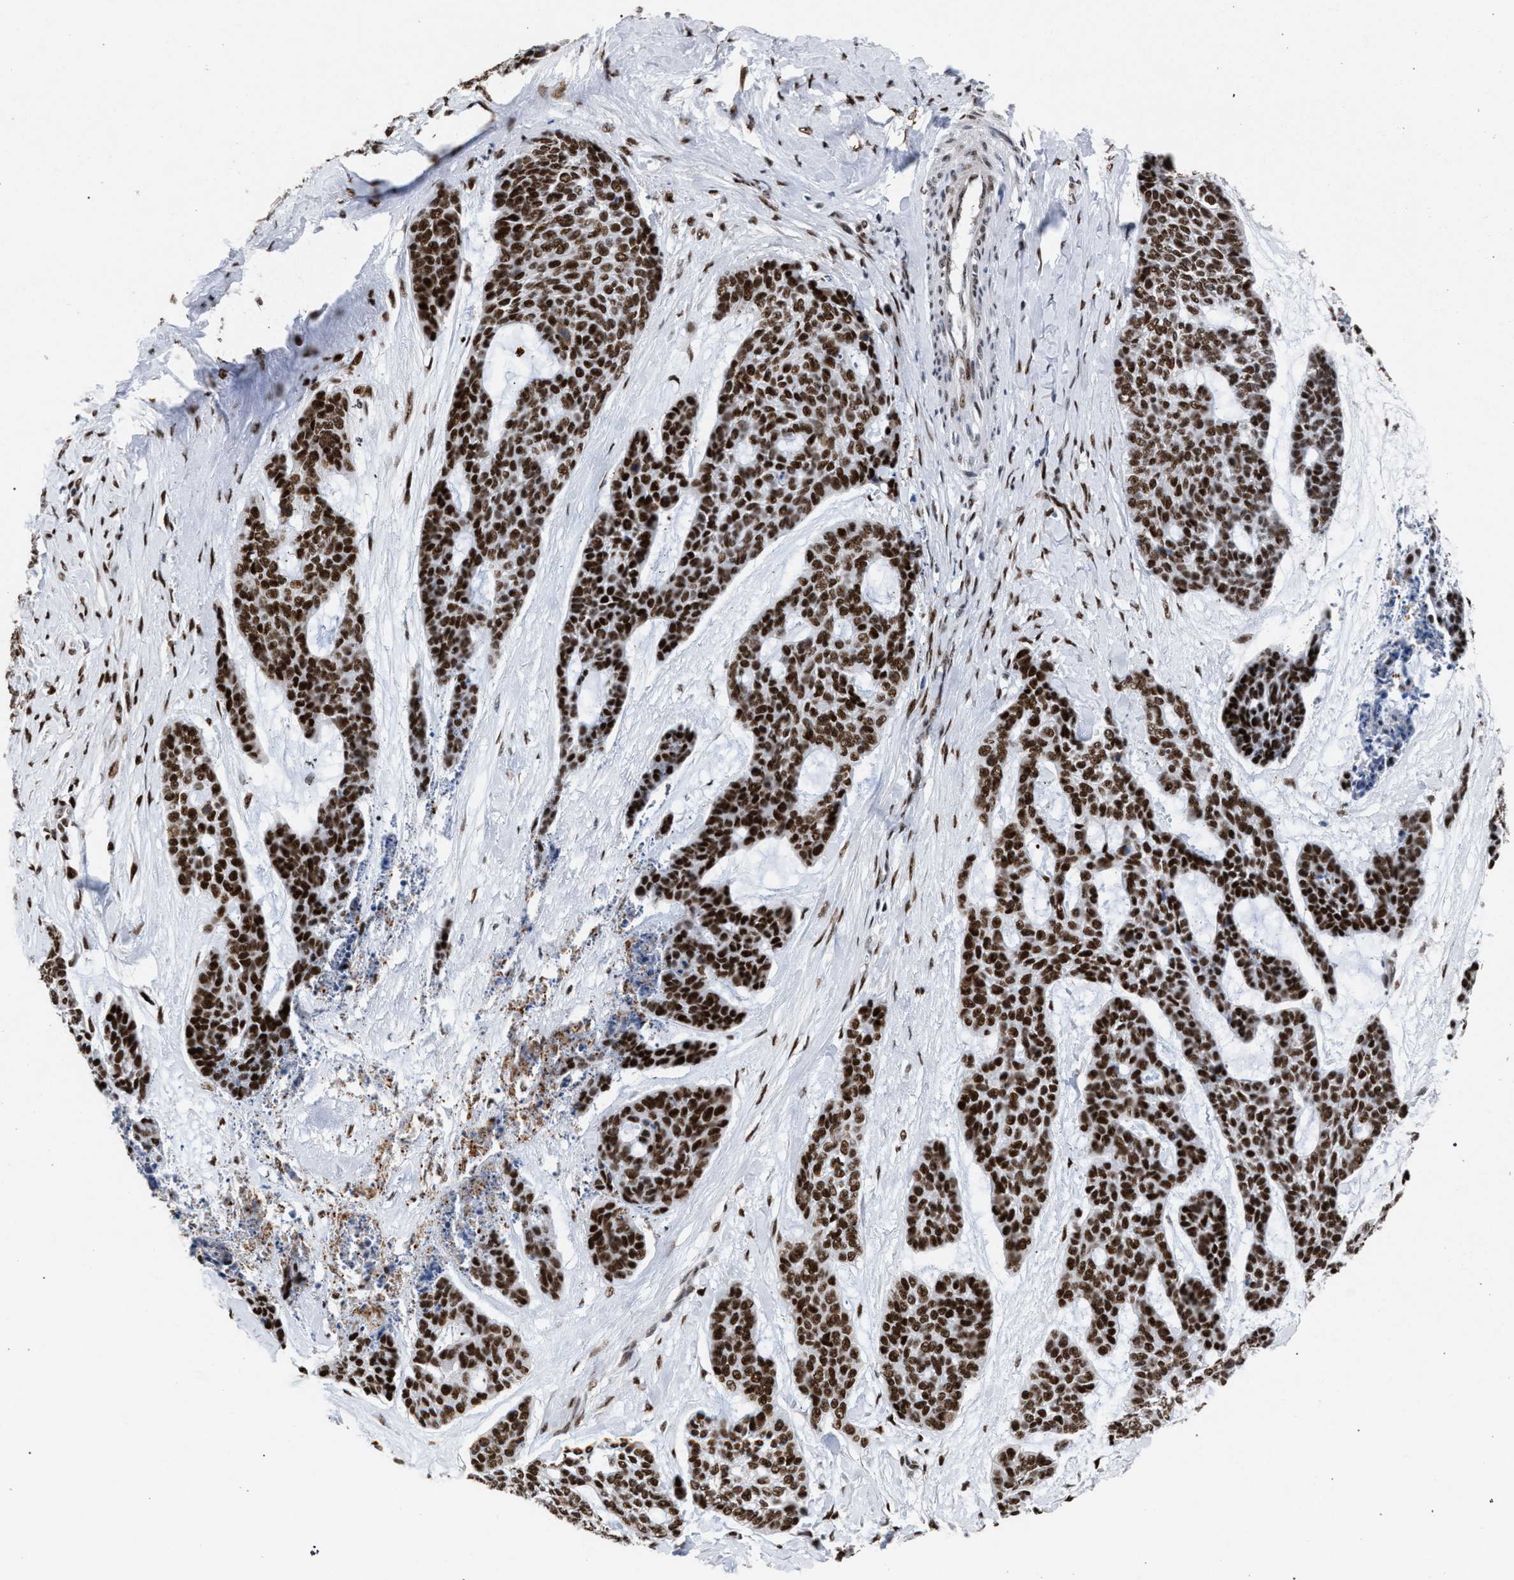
{"staining": {"intensity": "strong", "quantity": ">75%", "location": "nuclear"}, "tissue": "skin cancer", "cell_type": "Tumor cells", "image_type": "cancer", "snomed": [{"axis": "morphology", "description": "Basal cell carcinoma"}, {"axis": "topography", "description": "Skin"}], "caption": "Strong nuclear protein expression is appreciated in approximately >75% of tumor cells in skin cancer.", "gene": "TP53BP1", "patient": {"sex": "female", "age": 64}}